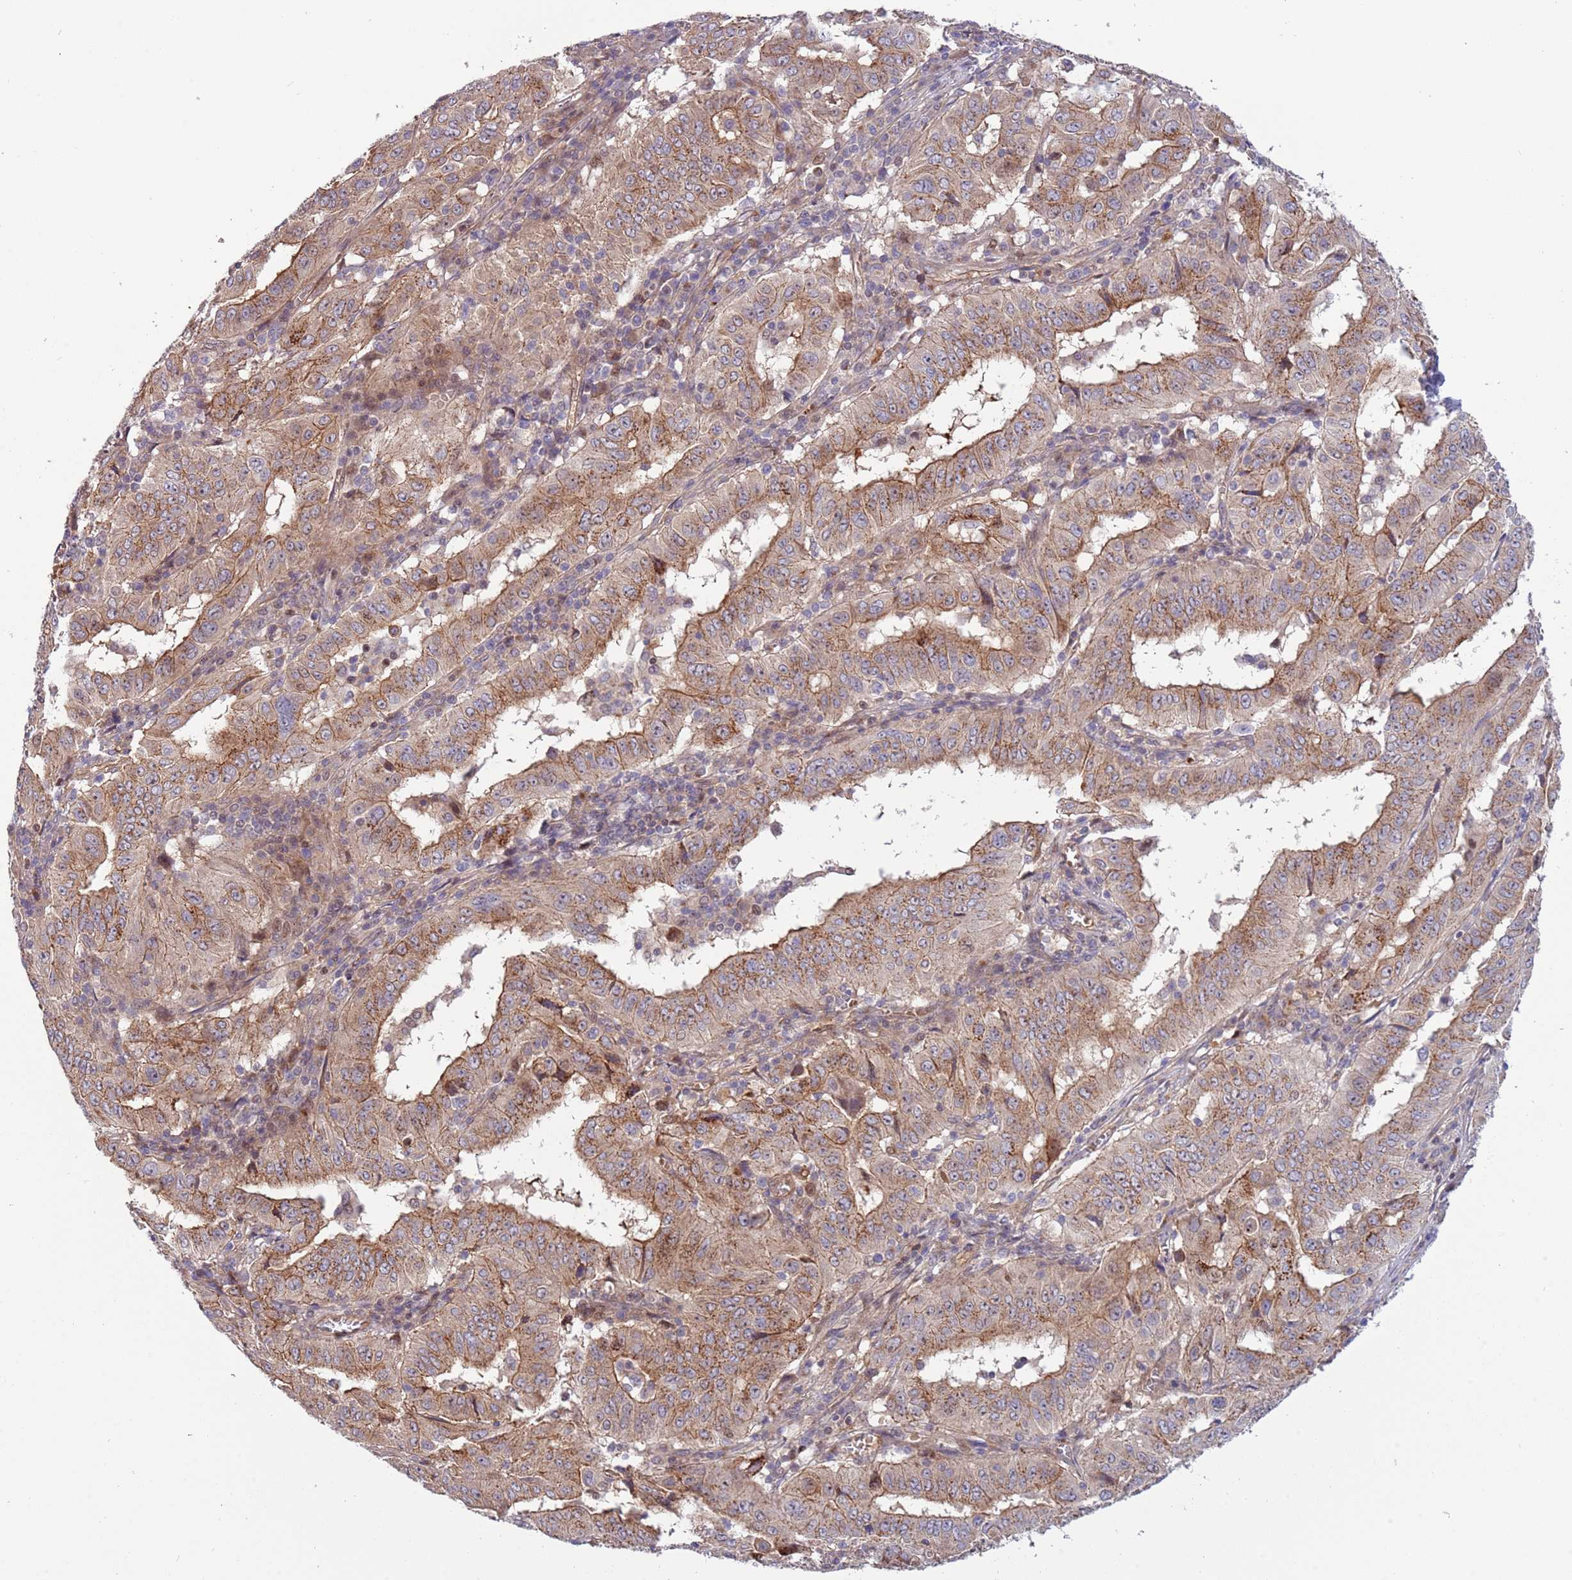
{"staining": {"intensity": "moderate", "quantity": ">75%", "location": "cytoplasmic/membranous"}, "tissue": "pancreatic cancer", "cell_type": "Tumor cells", "image_type": "cancer", "snomed": [{"axis": "morphology", "description": "Adenocarcinoma, NOS"}, {"axis": "topography", "description": "Pancreas"}], "caption": "Brown immunohistochemical staining in human adenocarcinoma (pancreatic) exhibits moderate cytoplasmic/membranous positivity in about >75% of tumor cells. The staining is performed using DAB (3,3'-diaminobenzidine) brown chromogen to label protein expression. The nuclei are counter-stained blue using hematoxylin.", "gene": "ITGB6", "patient": {"sex": "male", "age": 63}}